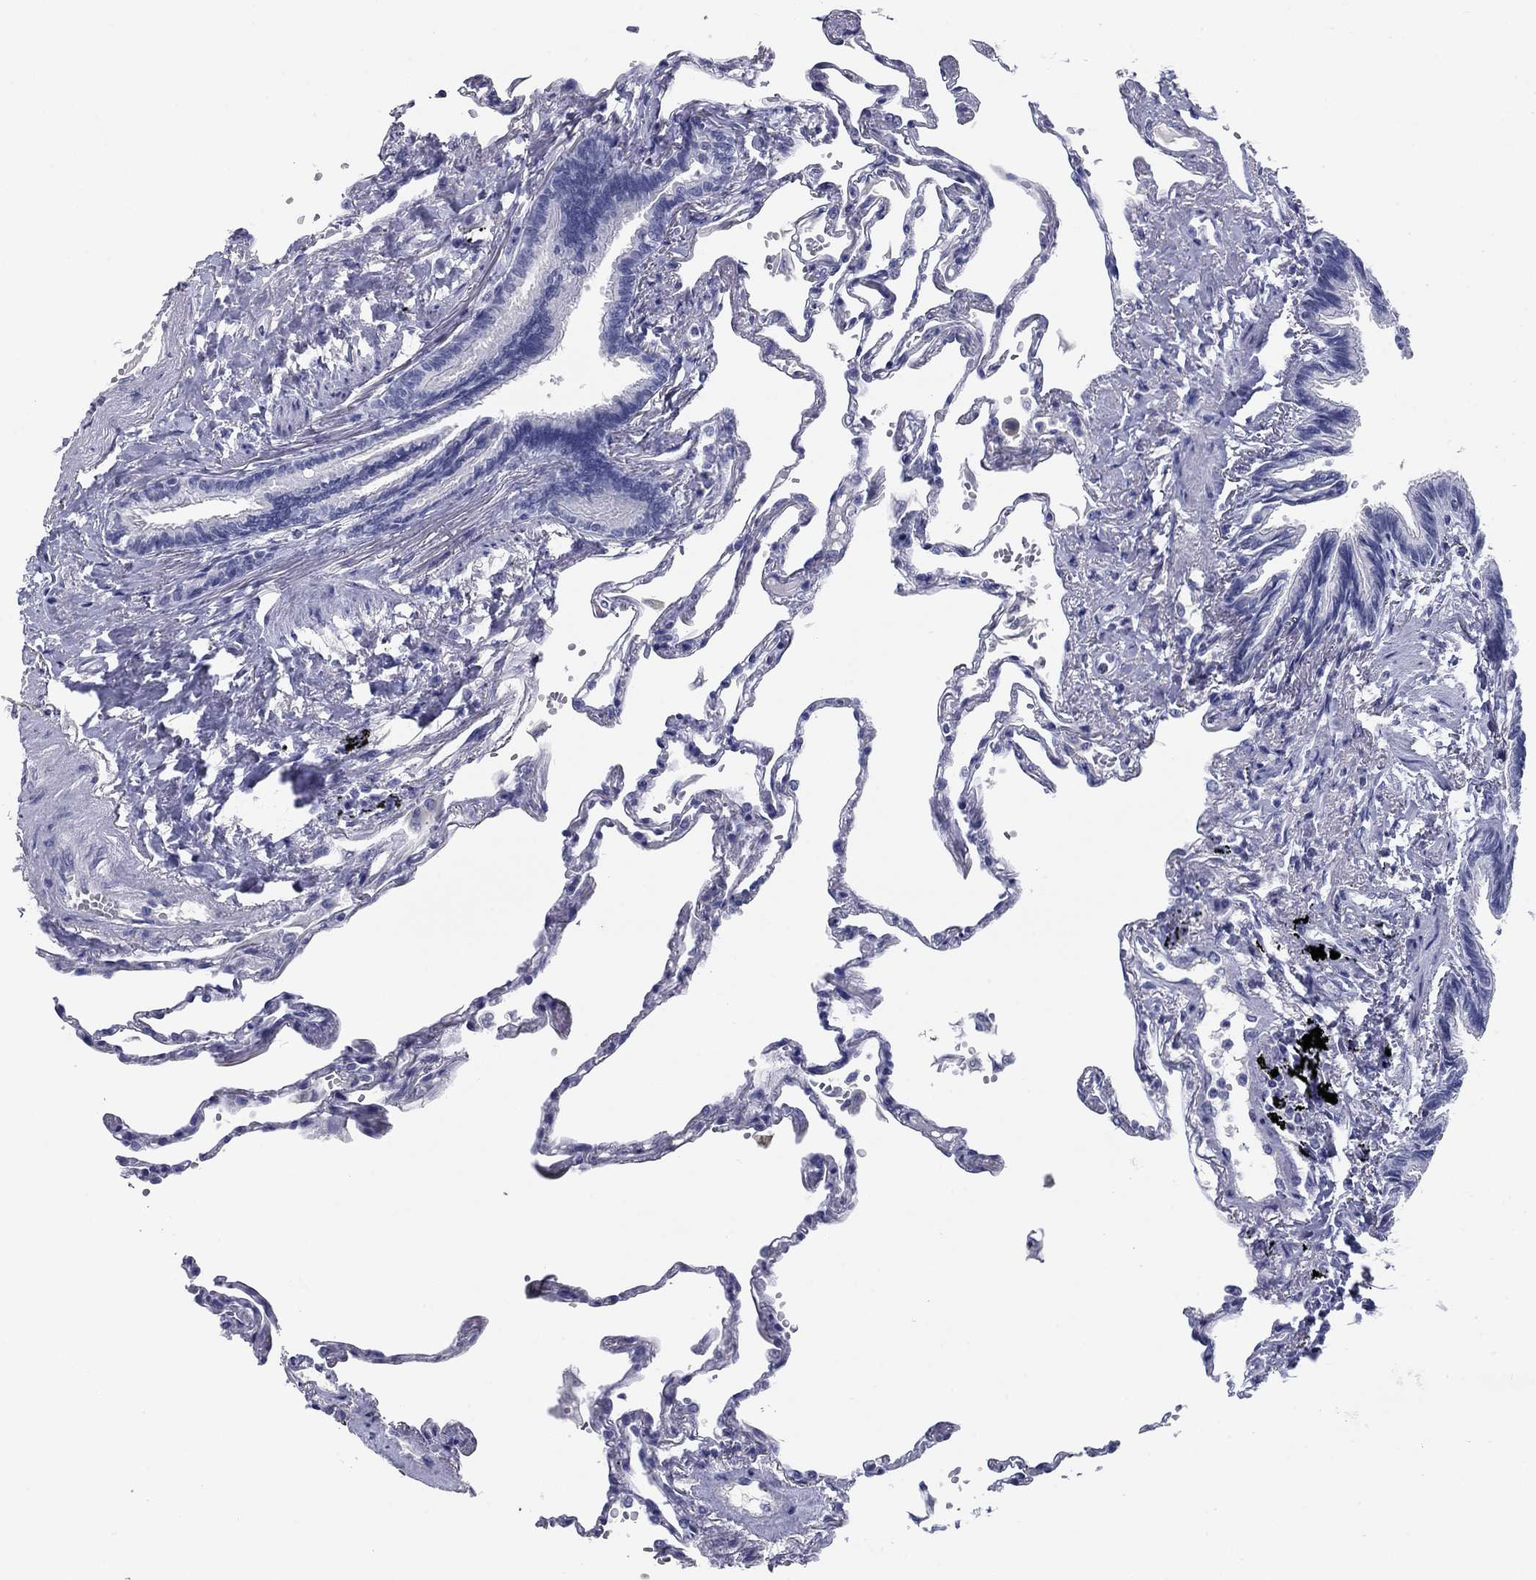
{"staining": {"intensity": "negative", "quantity": "none", "location": "none"}, "tissue": "lung", "cell_type": "Alveolar cells", "image_type": "normal", "snomed": [{"axis": "morphology", "description": "Normal tissue, NOS"}, {"axis": "topography", "description": "Lung"}], "caption": "A high-resolution histopathology image shows IHC staining of benign lung, which reveals no significant expression in alveolar cells.", "gene": "KCNH1", "patient": {"sex": "male", "age": 78}}